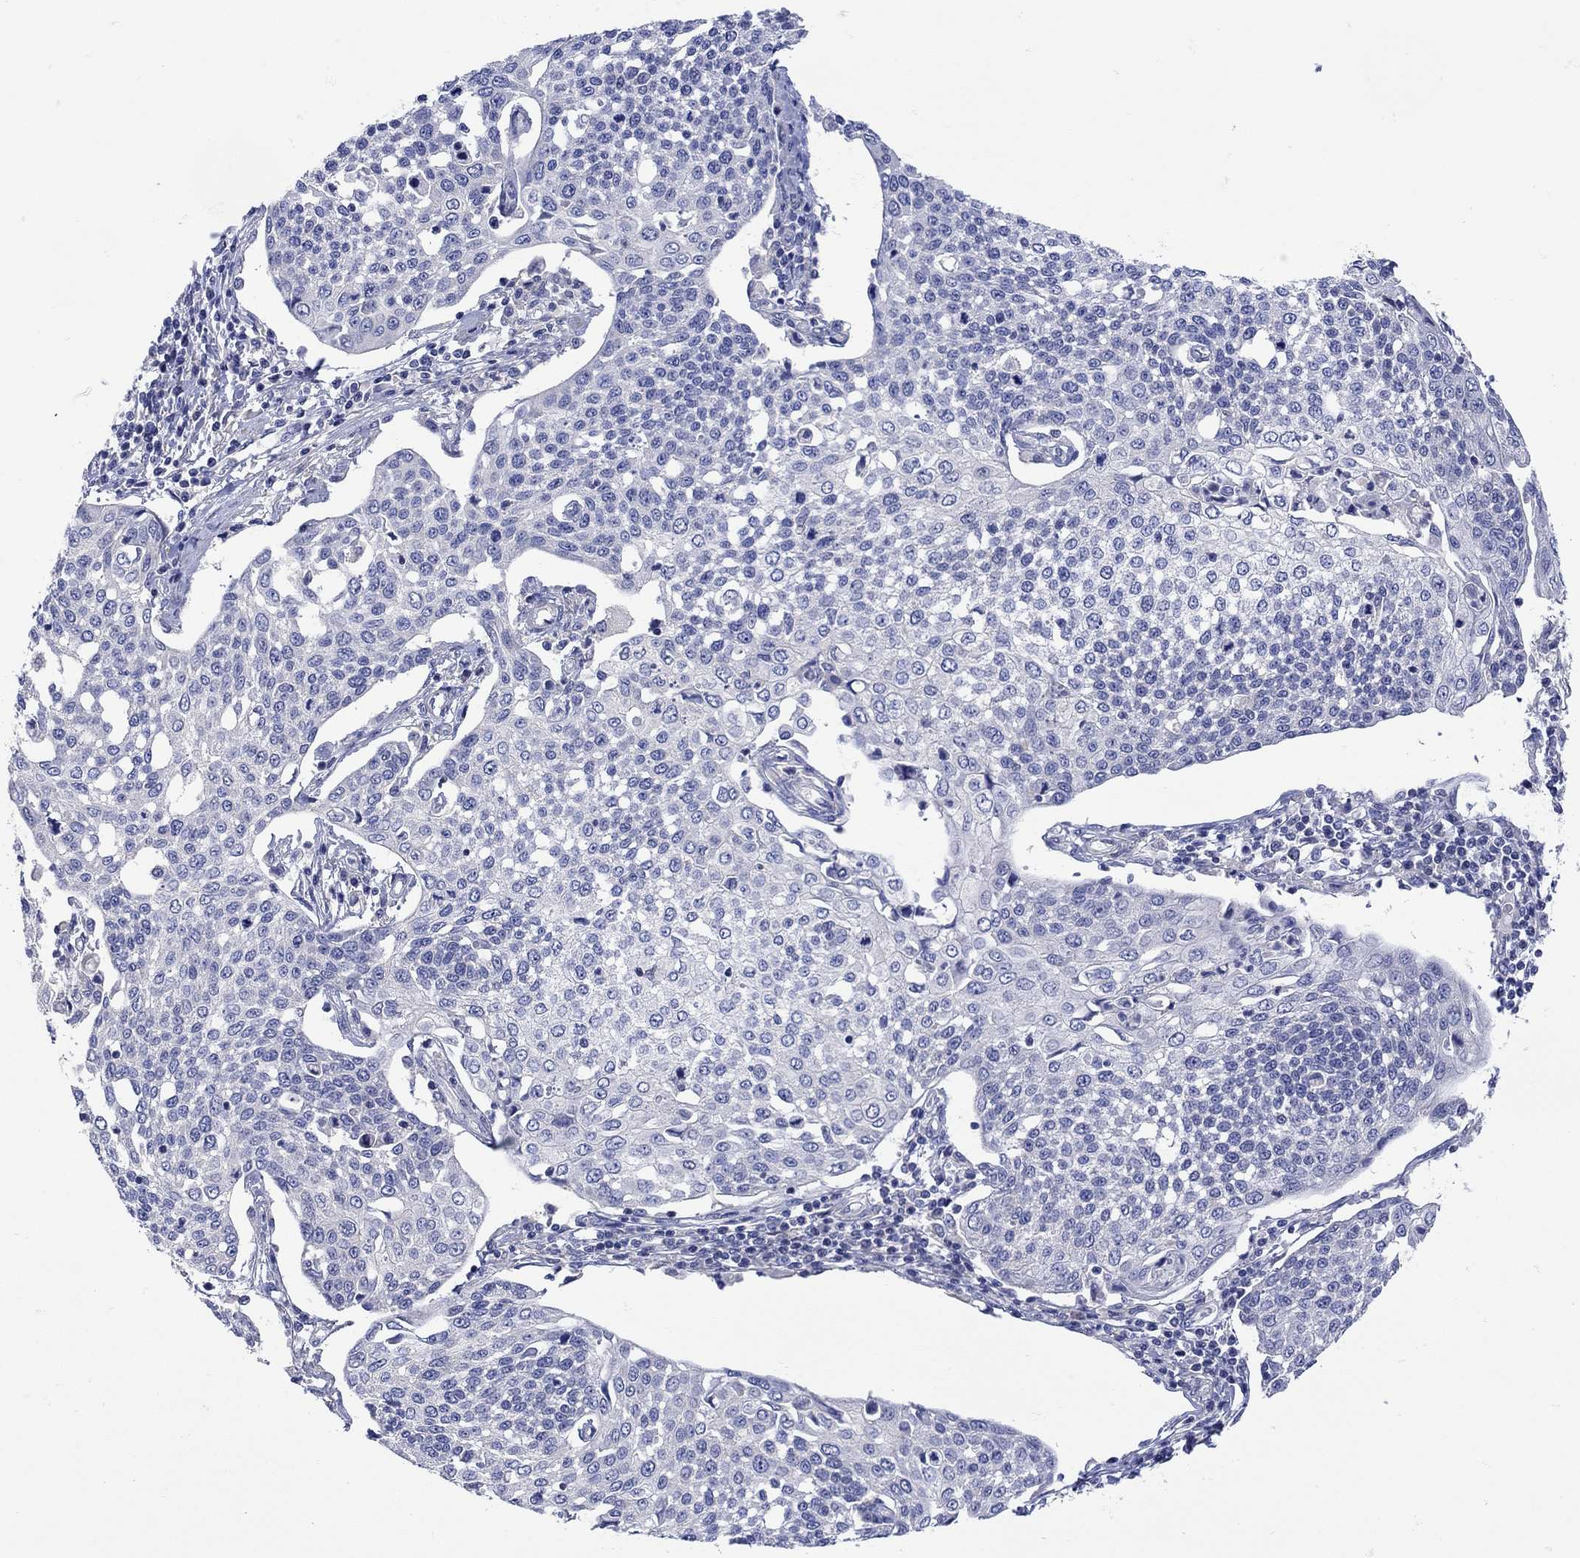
{"staining": {"intensity": "negative", "quantity": "none", "location": "none"}, "tissue": "cervical cancer", "cell_type": "Tumor cells", "image_type": "cancer", "snomed": [{"axis": "morphology", "description": "Squamous cell carcinoma, NOS"}, {"axis": "topography", "description": "Cervix"}], "caption": "High magnification brightfield microscopy of cervical cancer stained with DAB (brown) and counterstained with hematoxylin (blue): tumor cells show no significant positivity.", "gene": "MSI1", "patient": {"sex": "female", "age": 34}}